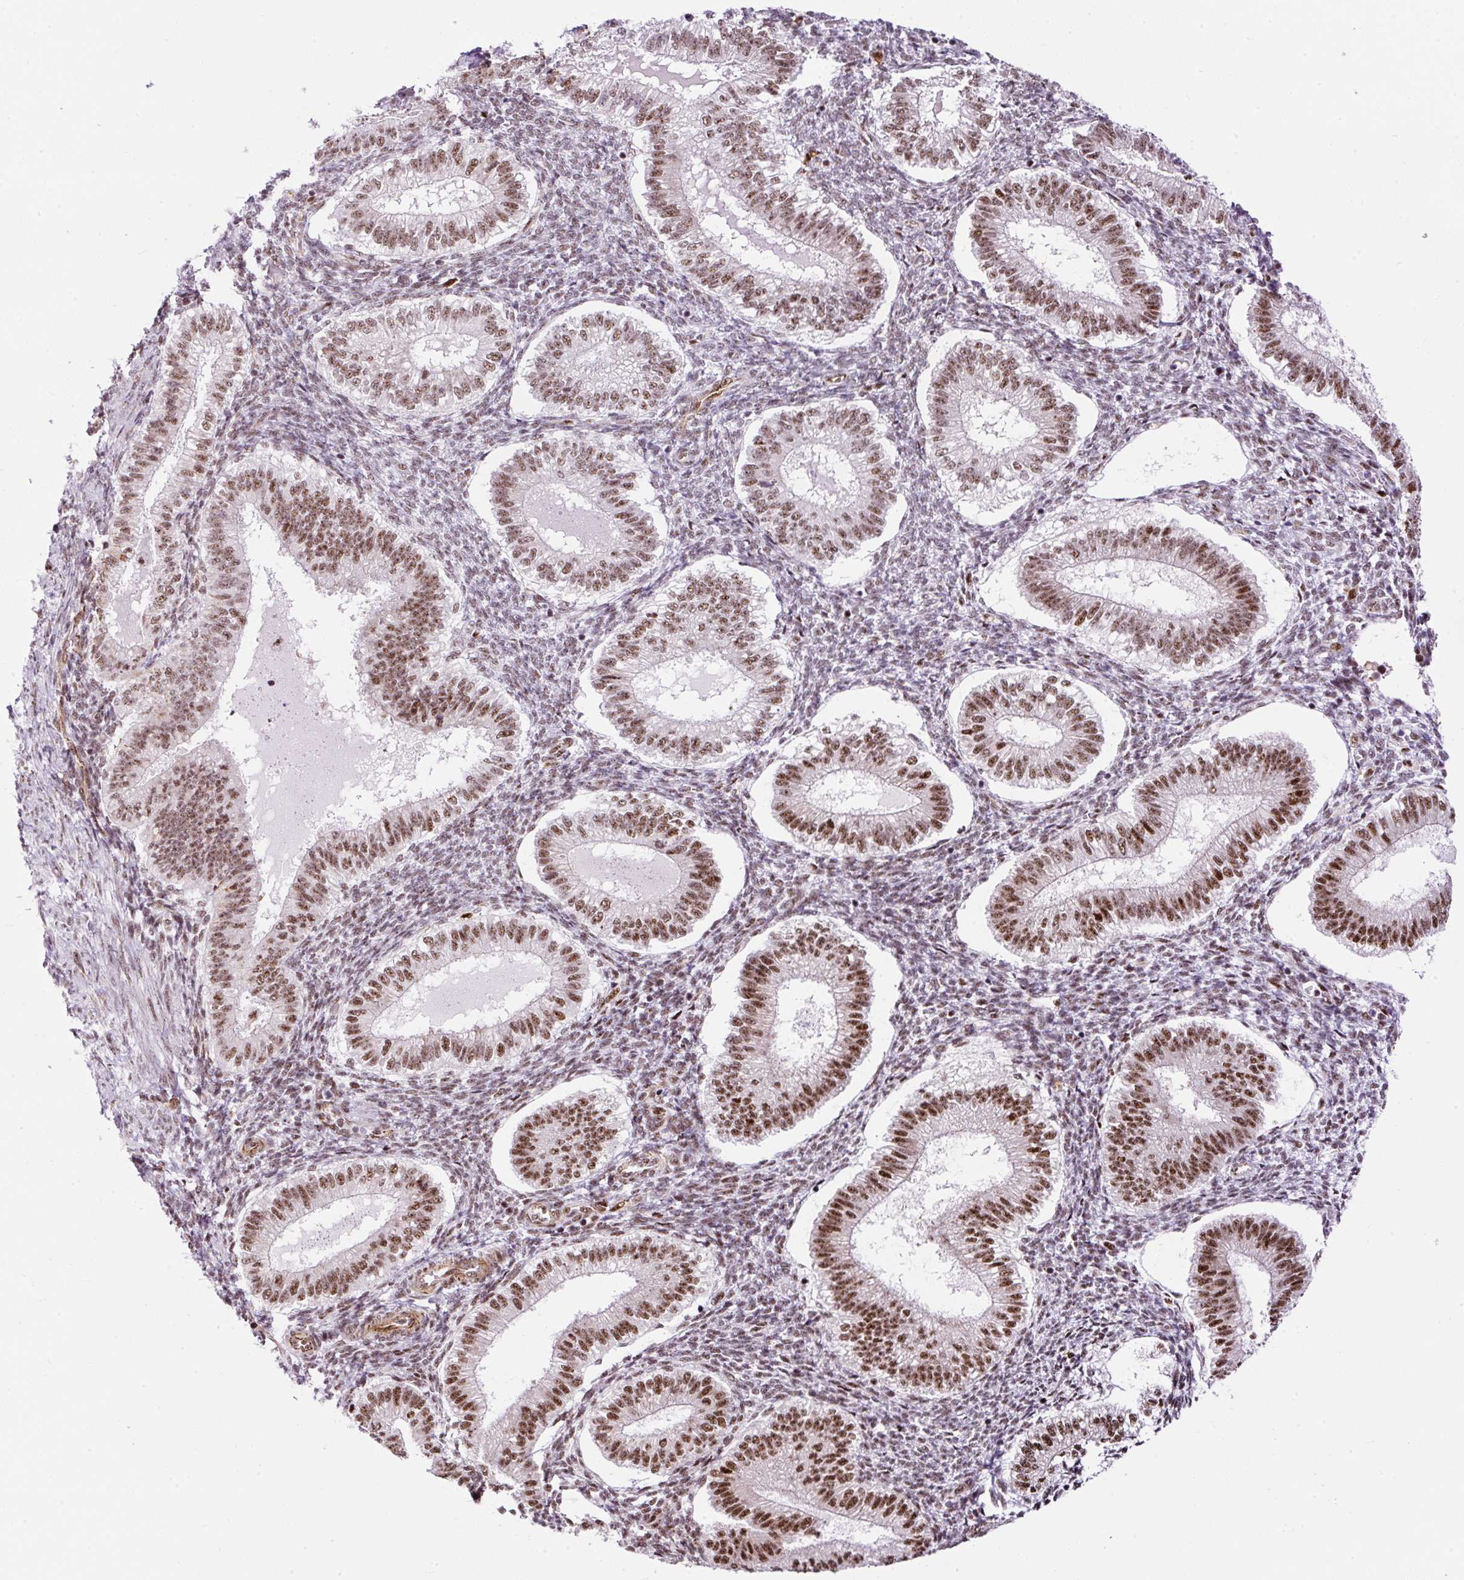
{"staining": {"intensity": "moderate", "quantity": "25%-75%", "location": "nuclear"}, "tissue": "endometrium", "cell_type": "Cells in endometrial stroma", "image_type": "normal", "snomed": [{"axis": "morphology", "description": "Normal tissue, NOS"}, {"axis": "topography", "description": "Endometrium"}], "caption": "Protein staining of normal endometrium shows moderate nuclear staining in approximately 25%-75% of cells in endometrial stroma.", "gene": "FMC1", "patient": {"sex": "female", "age": 25}}